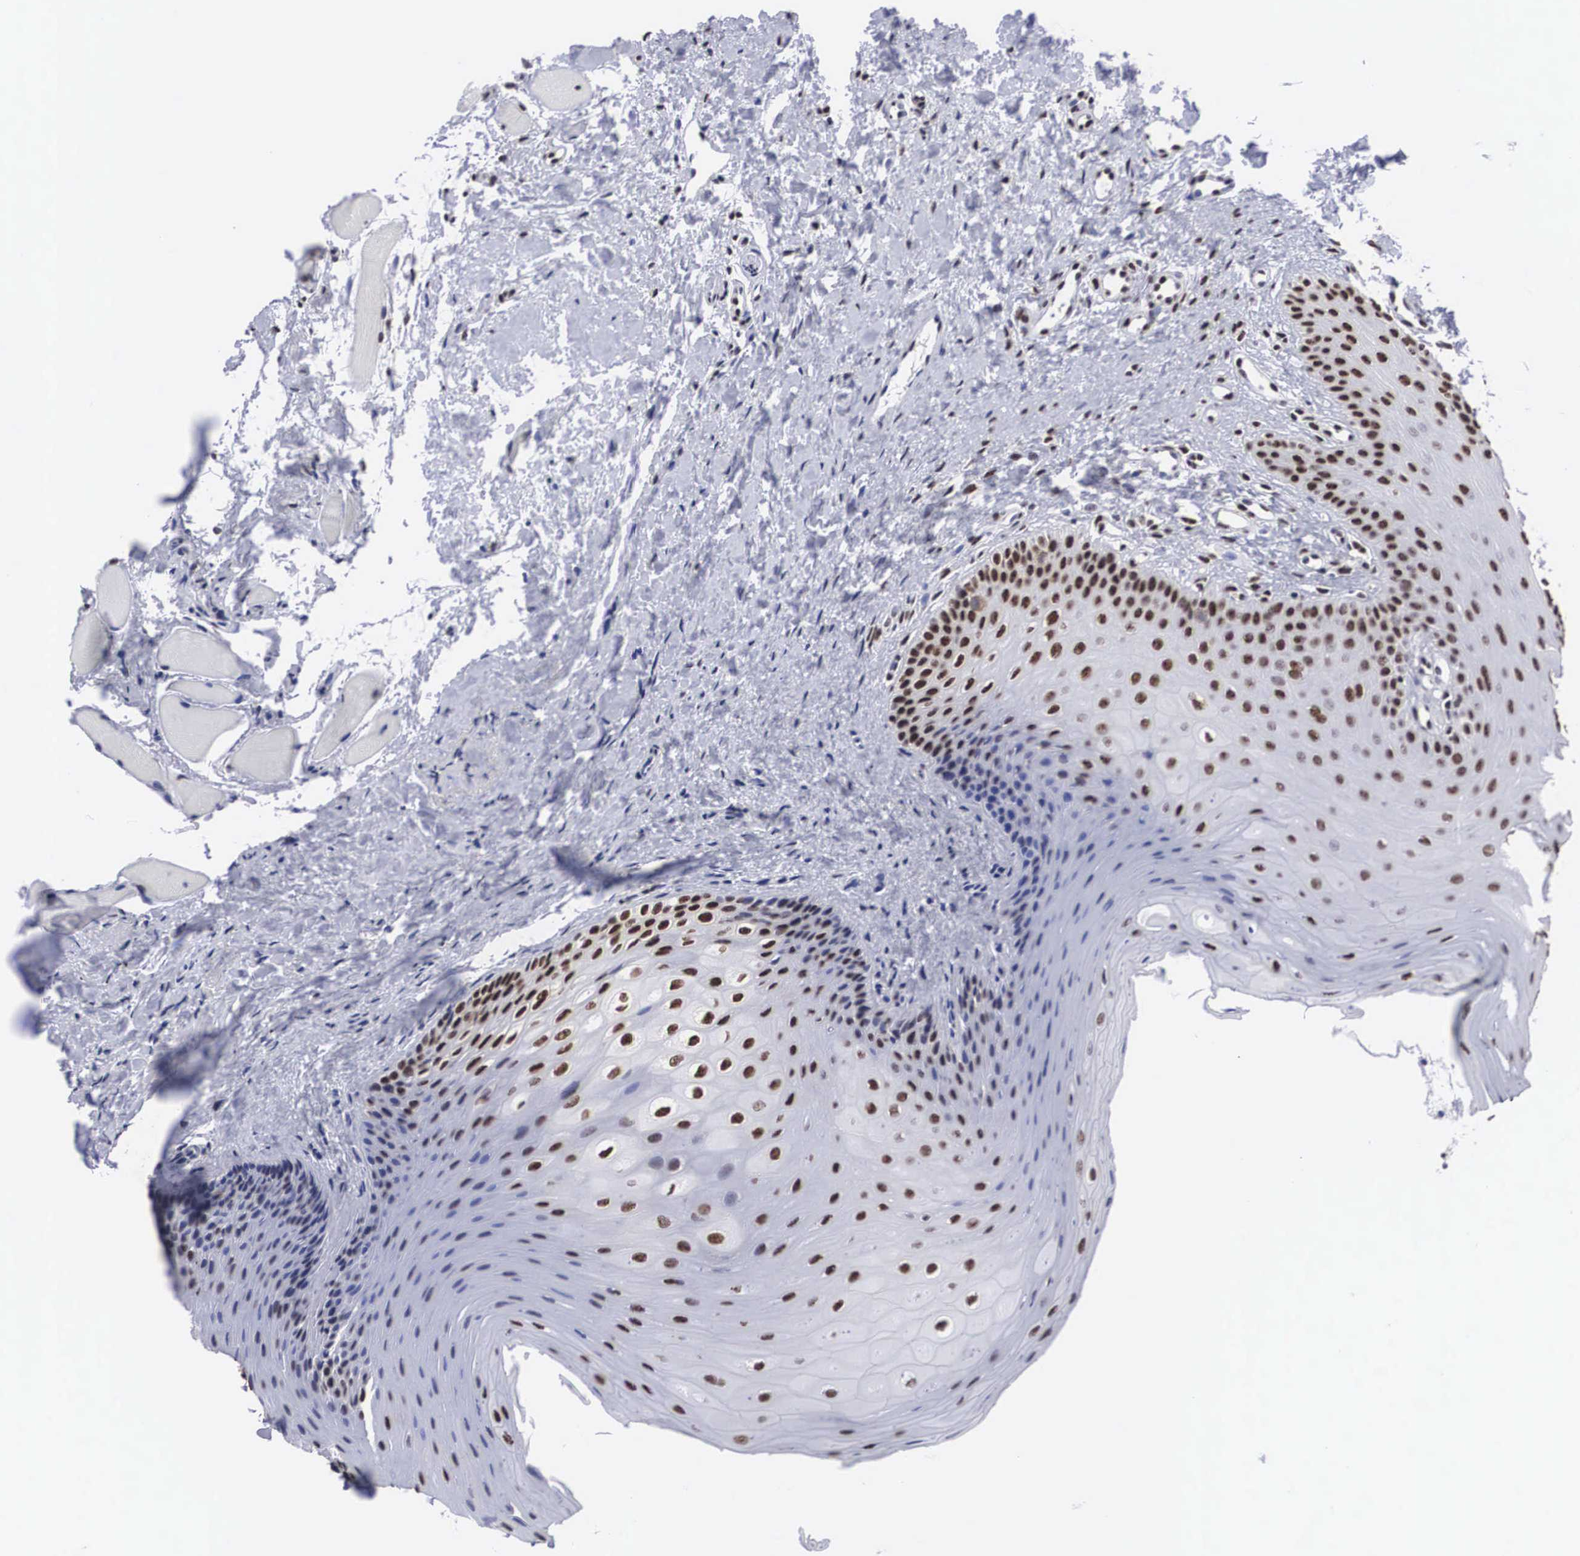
{"staining": {"intensity": "weak", "quantity": "25%-75%", "location": "nuclear"}, "tissue": "oral mucosa", "cell_type": "Squamous epithelial cells", "image_type": "normal", "snomed": [{"axis": "morphology", "description": "Normal tissue, NOS"}, {"axis": "topography", "description": "Oral tissue"}], "caption": "Normal oral mucosa exhibits weak nuclear positivity in approximately 25%-75% of squamous epithelial cells, visualized by immunohistochemistry.", "gene": "ACIN1", "patient": {"sex": "female", "age": 23}}